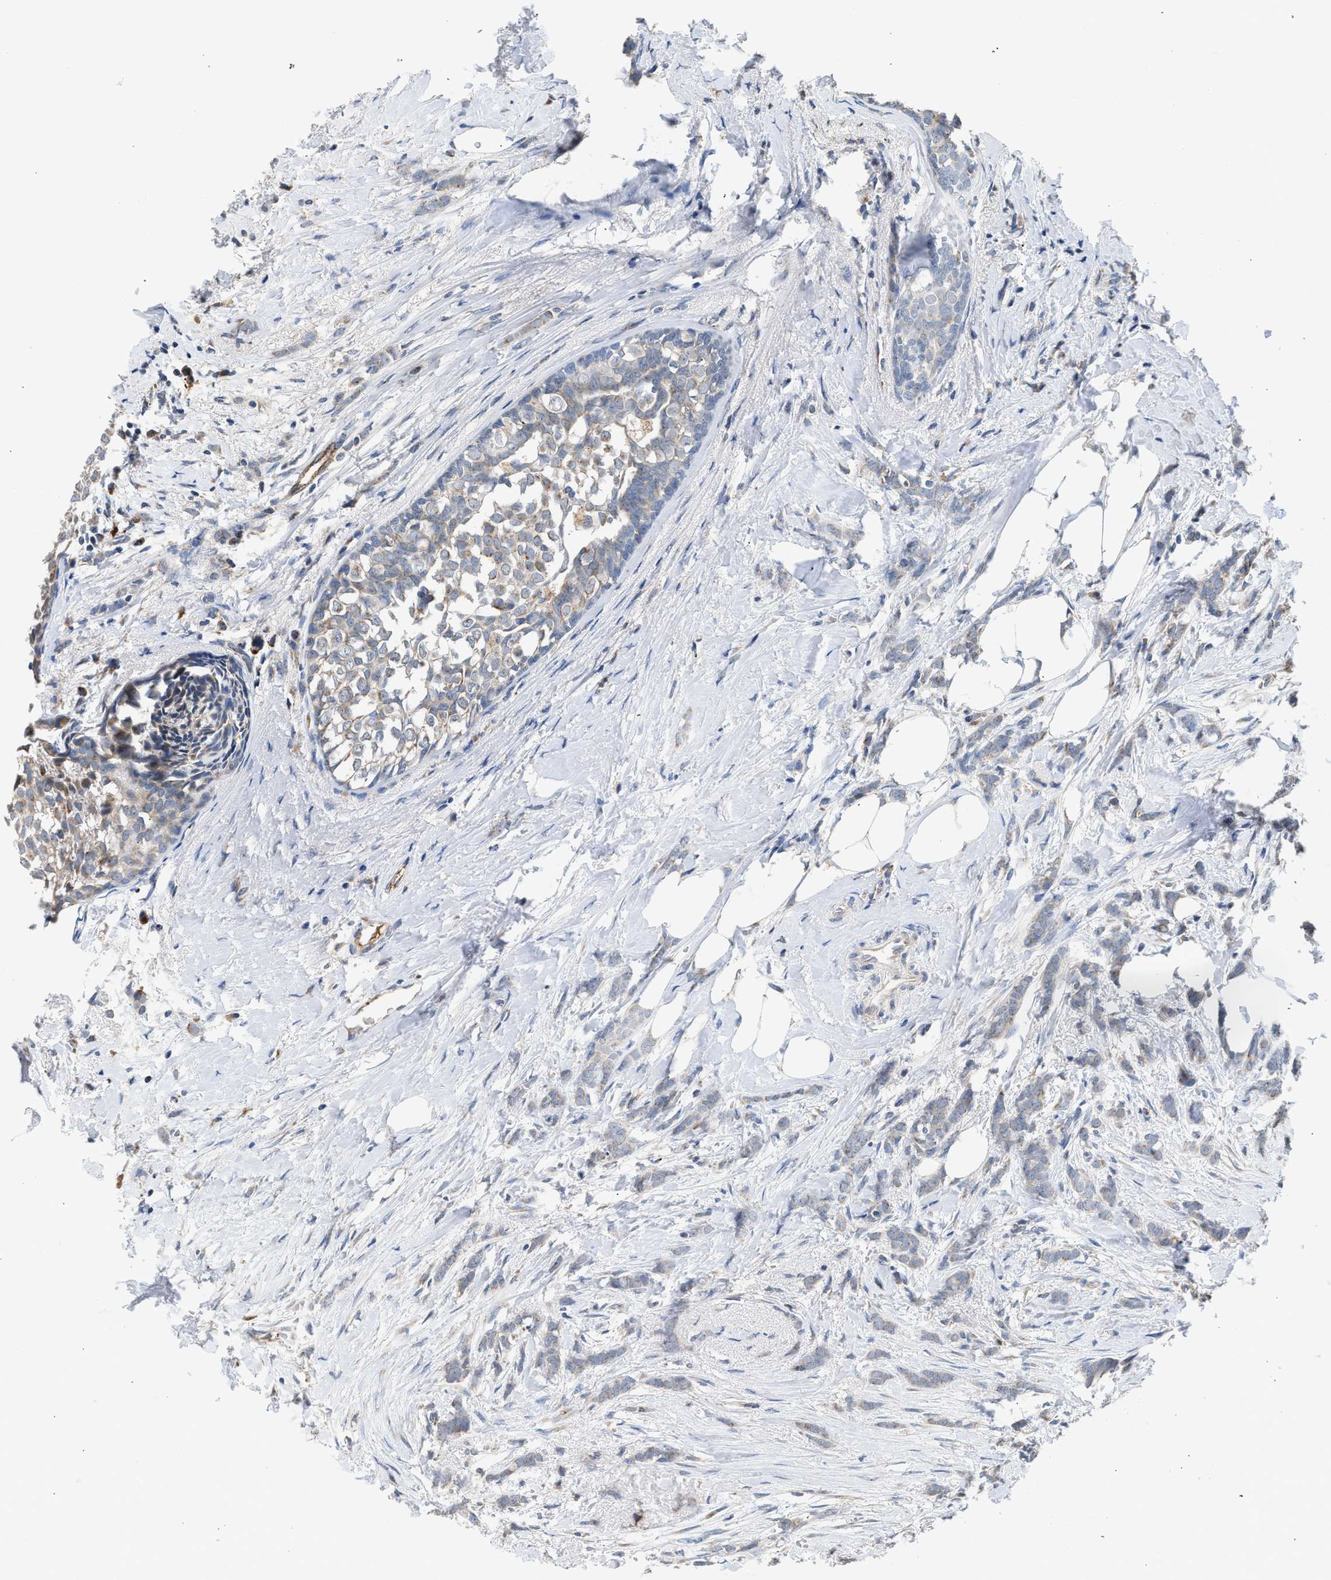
{"staining": {"intensity": "weak", "quantity": "25%-75%", "location": "cytoplasmic/membranous"}, "tissue": "breast cancer", "cell_type": "Tumor cells", "image_type": "cancer", "snomed": [{"axis": "morphology", "description": "Lobular carcinoma, in situ"}, {"axis": "morphology", "description": "Lobular carcinoma"}, {"axis": "topography", "description": "Breast"}], "caption": "A brown stain highlights weak cytoplasmic/membranous positivity of a protein in human breast cancer (lobular carcinoma in situ) tumor cells.", "gene": "PIM1", "patient": {"sex": "female", "age": 41}}